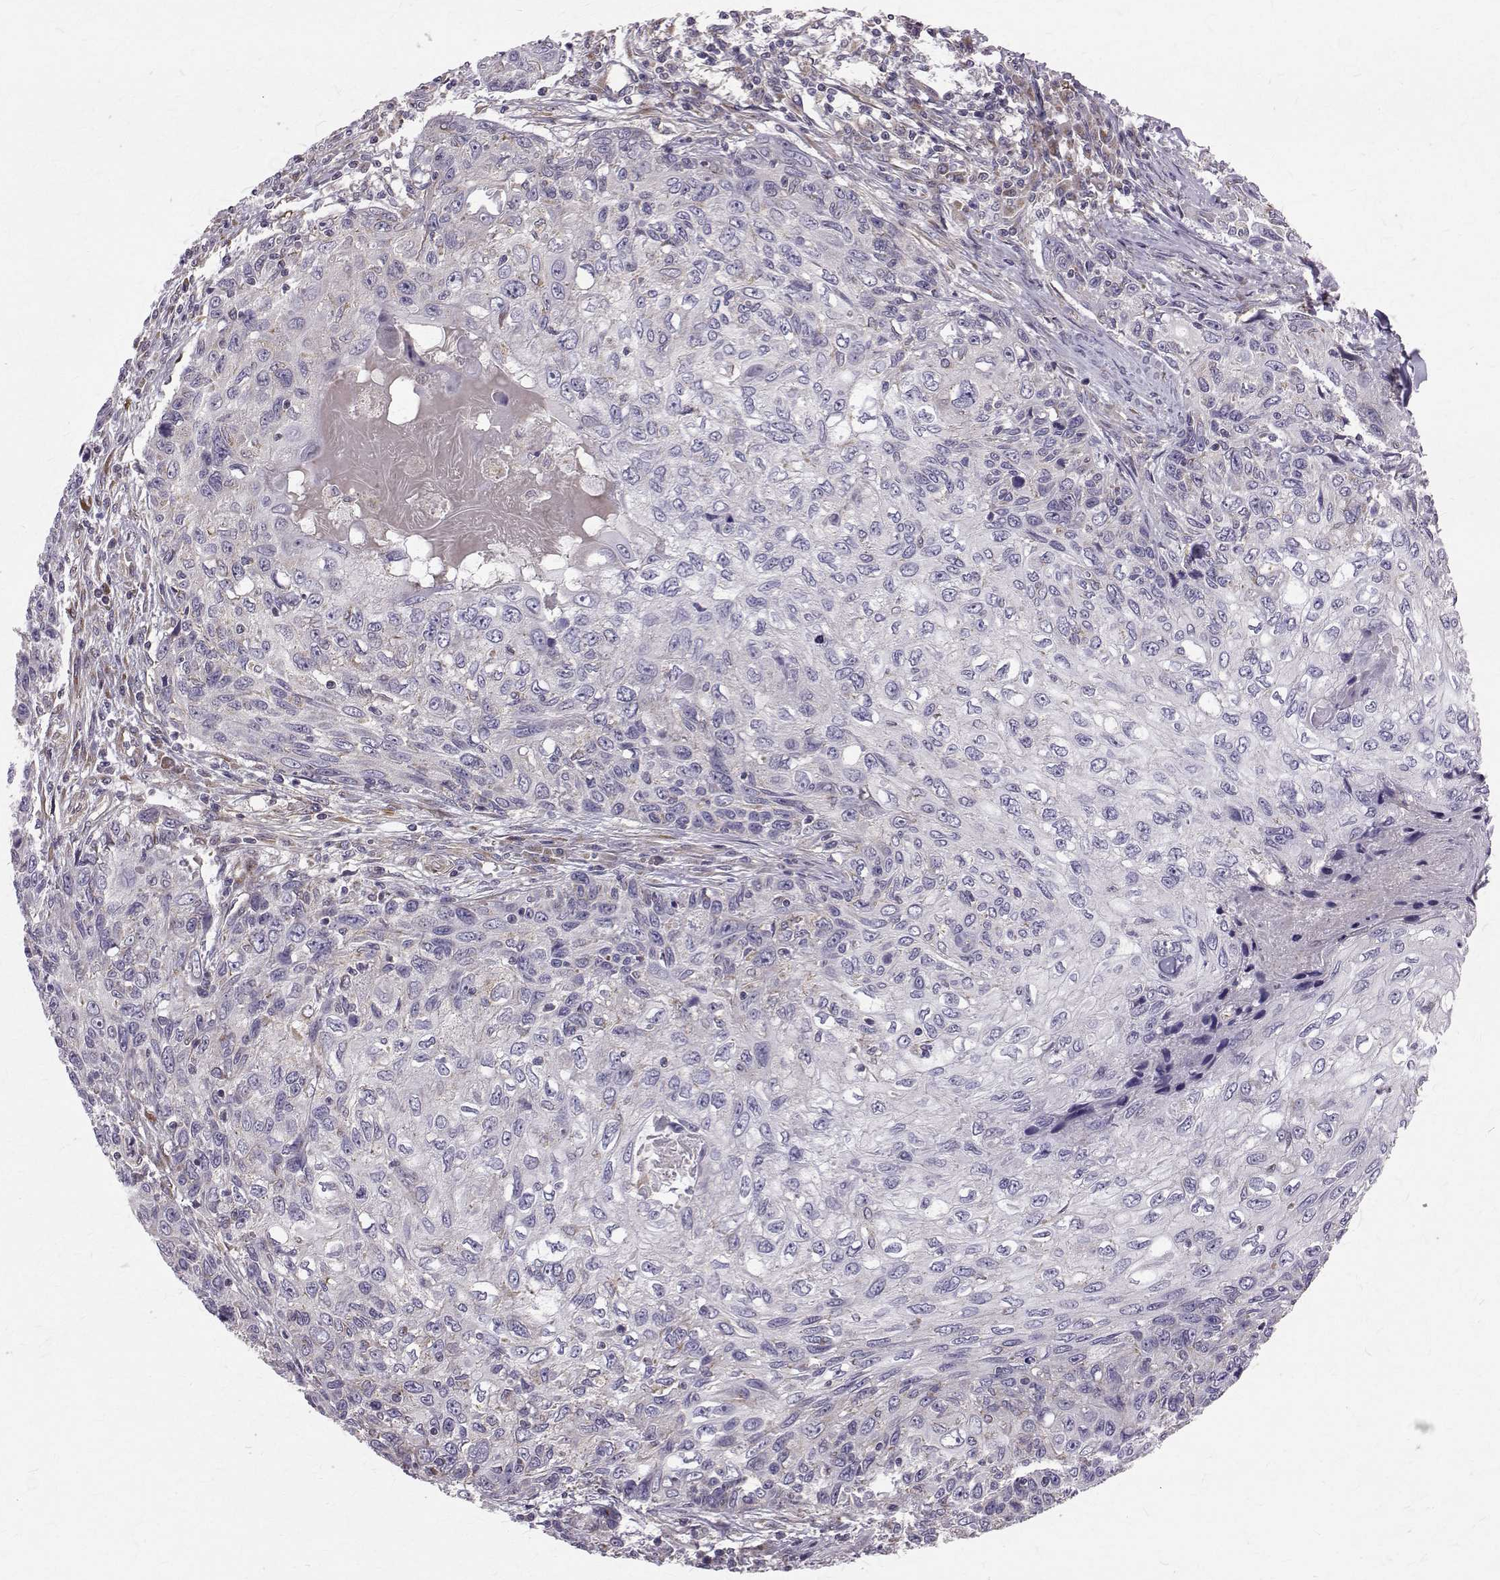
{"staining": {"intensity": "negative", "quantity": "none", "location": "none"}, "tissue": "skin cancer", "cell_type": "Tumor cells", "image_type": "cancer", "snomed": [{"axis": "morphology", "description": "Squamous cell carcinoma, NOS"}, {"axis": "topography", "description": "Skin"}], "caption": "An image of skin cancer stained for a protein displays no brown staining in tumor cells.", "gene": "ARFGAP1", "patient": {"sex": "male", "age": 92}}